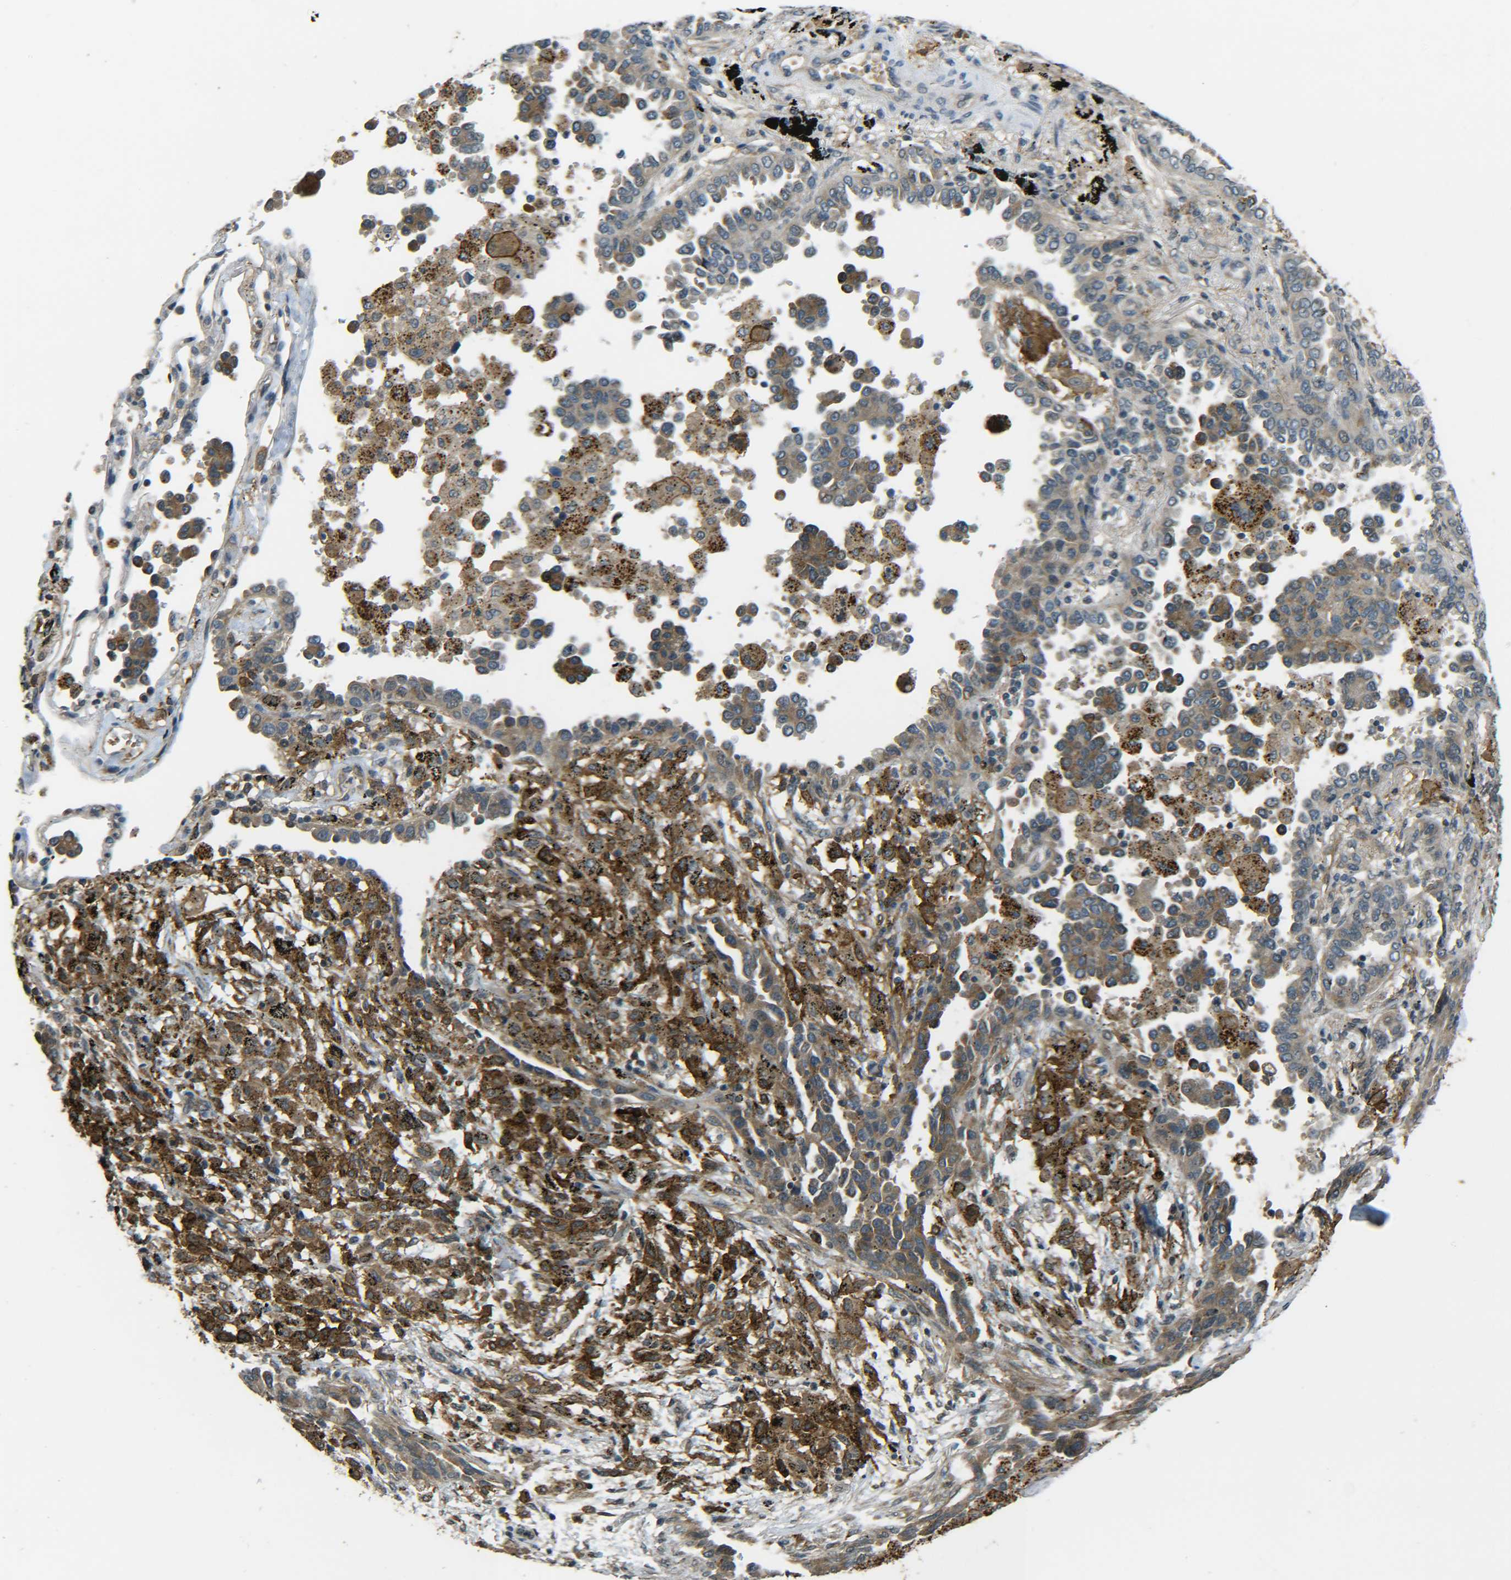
{"staining": {"intensity": "weak", "quantity": ">75%", "location": "cytoplasmic/membranous"}, "tissue": "lung cancer", "cell_type": "Tumor cells", "image_type": "cancer", "snomed": [{"axis": "morphology", "description": "Normal tissue, NOS"}, {"axis": "morphology", "description": "Adenocarcinoma, NOS"}, {"axis": "topography", "description": "Lung"}], "caption": "High-power microscopy captured an immunohistochemistry image of adenocarcinoma (lung), revealing weak cytoplasmic/membranous expression in about >75% of tumor cells. The staining was performed using DAB to visualize the protein expression in brown, while the nuclei were stained in blue with hematoxylin (Magnification: 20x).", "gene": "DAB2", "patient": {"sex": "male", "age": 59}}